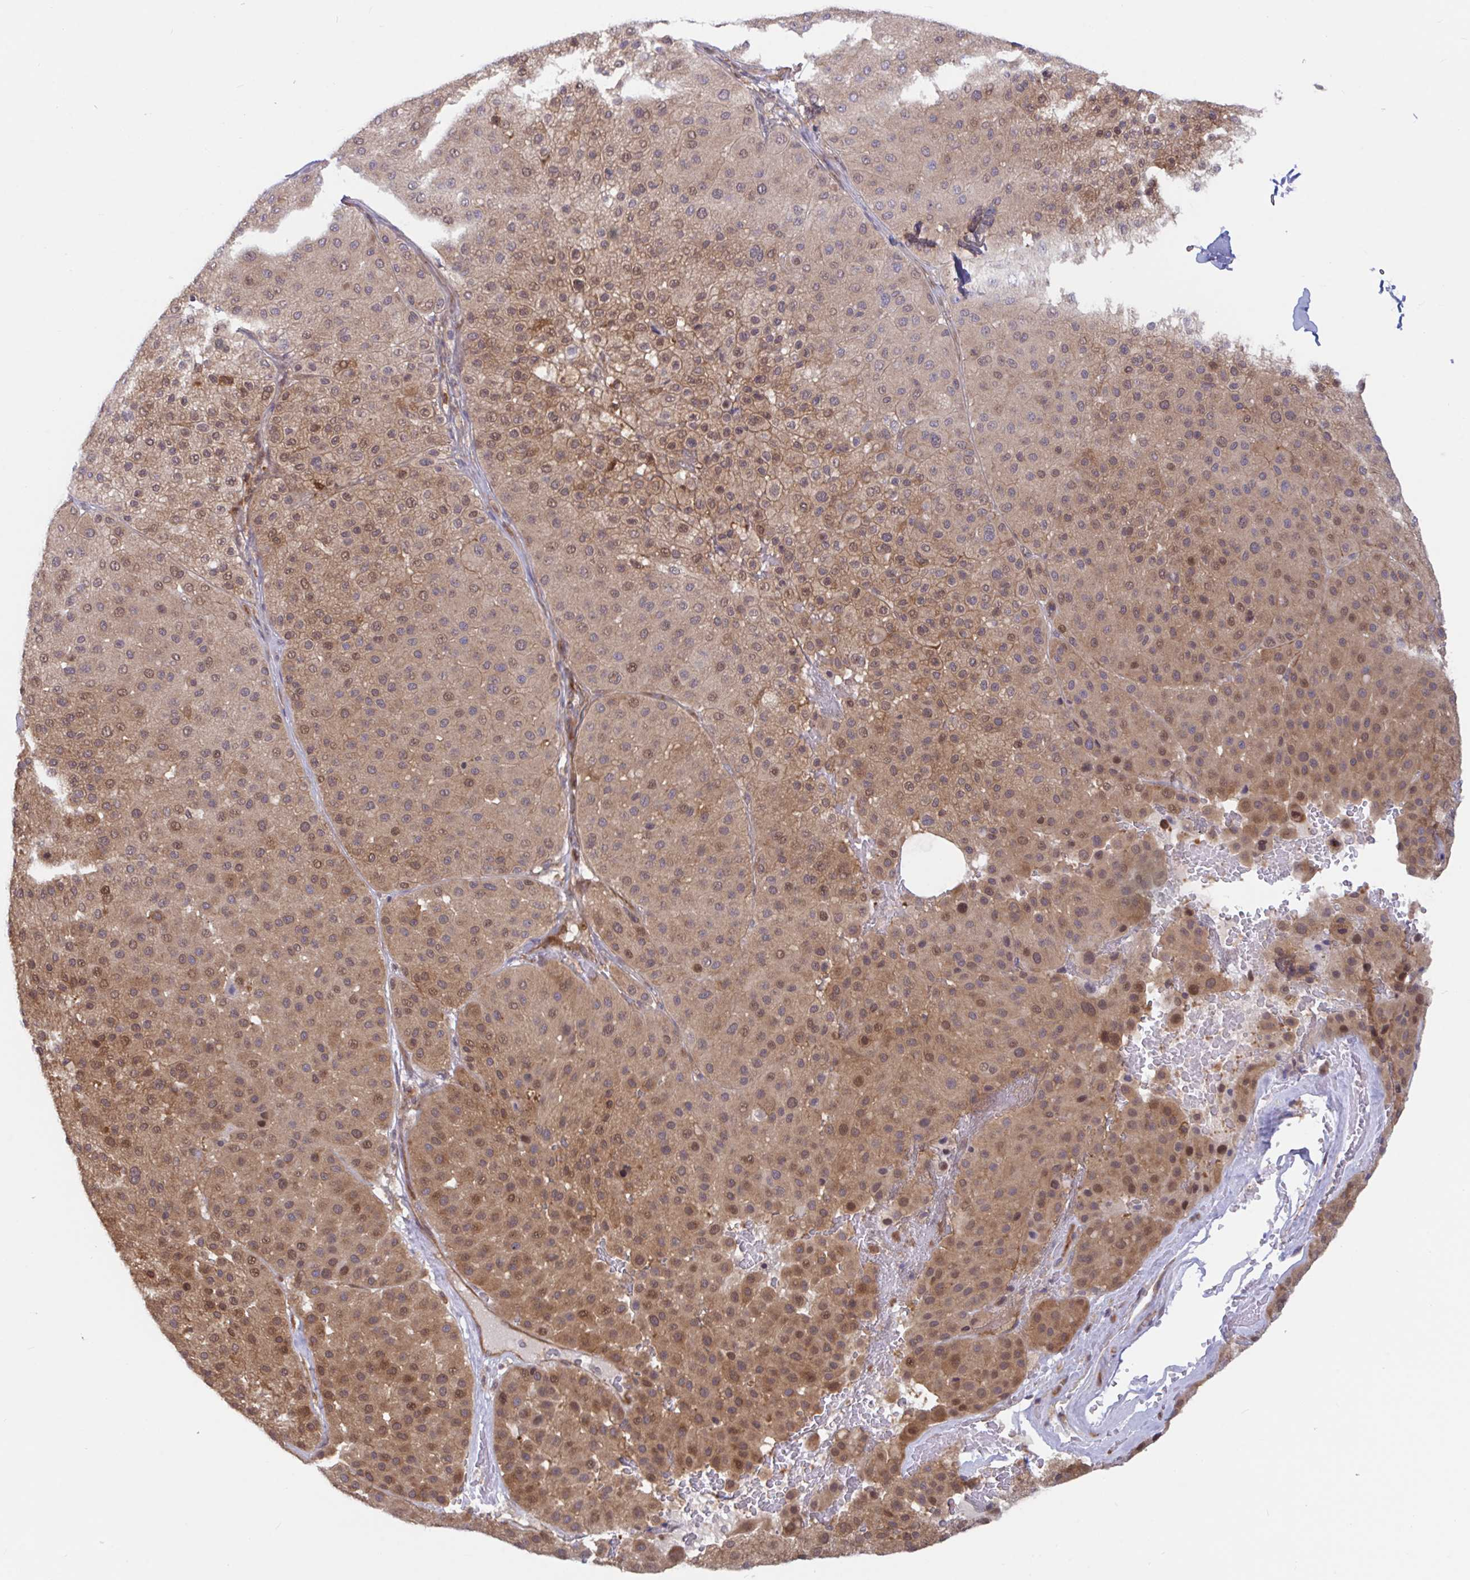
{"staining": {"intensity": "moderate", "quantity": ">75%", "location": "cytoplasmic/membranous,nuclear"}, "tissue": "melanoma", "cell_type": "Tumor cells", "image_type": "cancer", "snomed": [{"axis": "morphology", "description": "Malignant melanoma, Metastatic site"}, {"axis": "topography", "description": "Smooth muscle"}], "caption": "Human malignant melanoma (metastatic site) stained with a brown dye displays moderate cytoplasmic/membranous and nuclear positive positivity in about >75% of tumor cells.", "gene": "LMNTD2", "patient": {"sex": "male", "age": 41}}